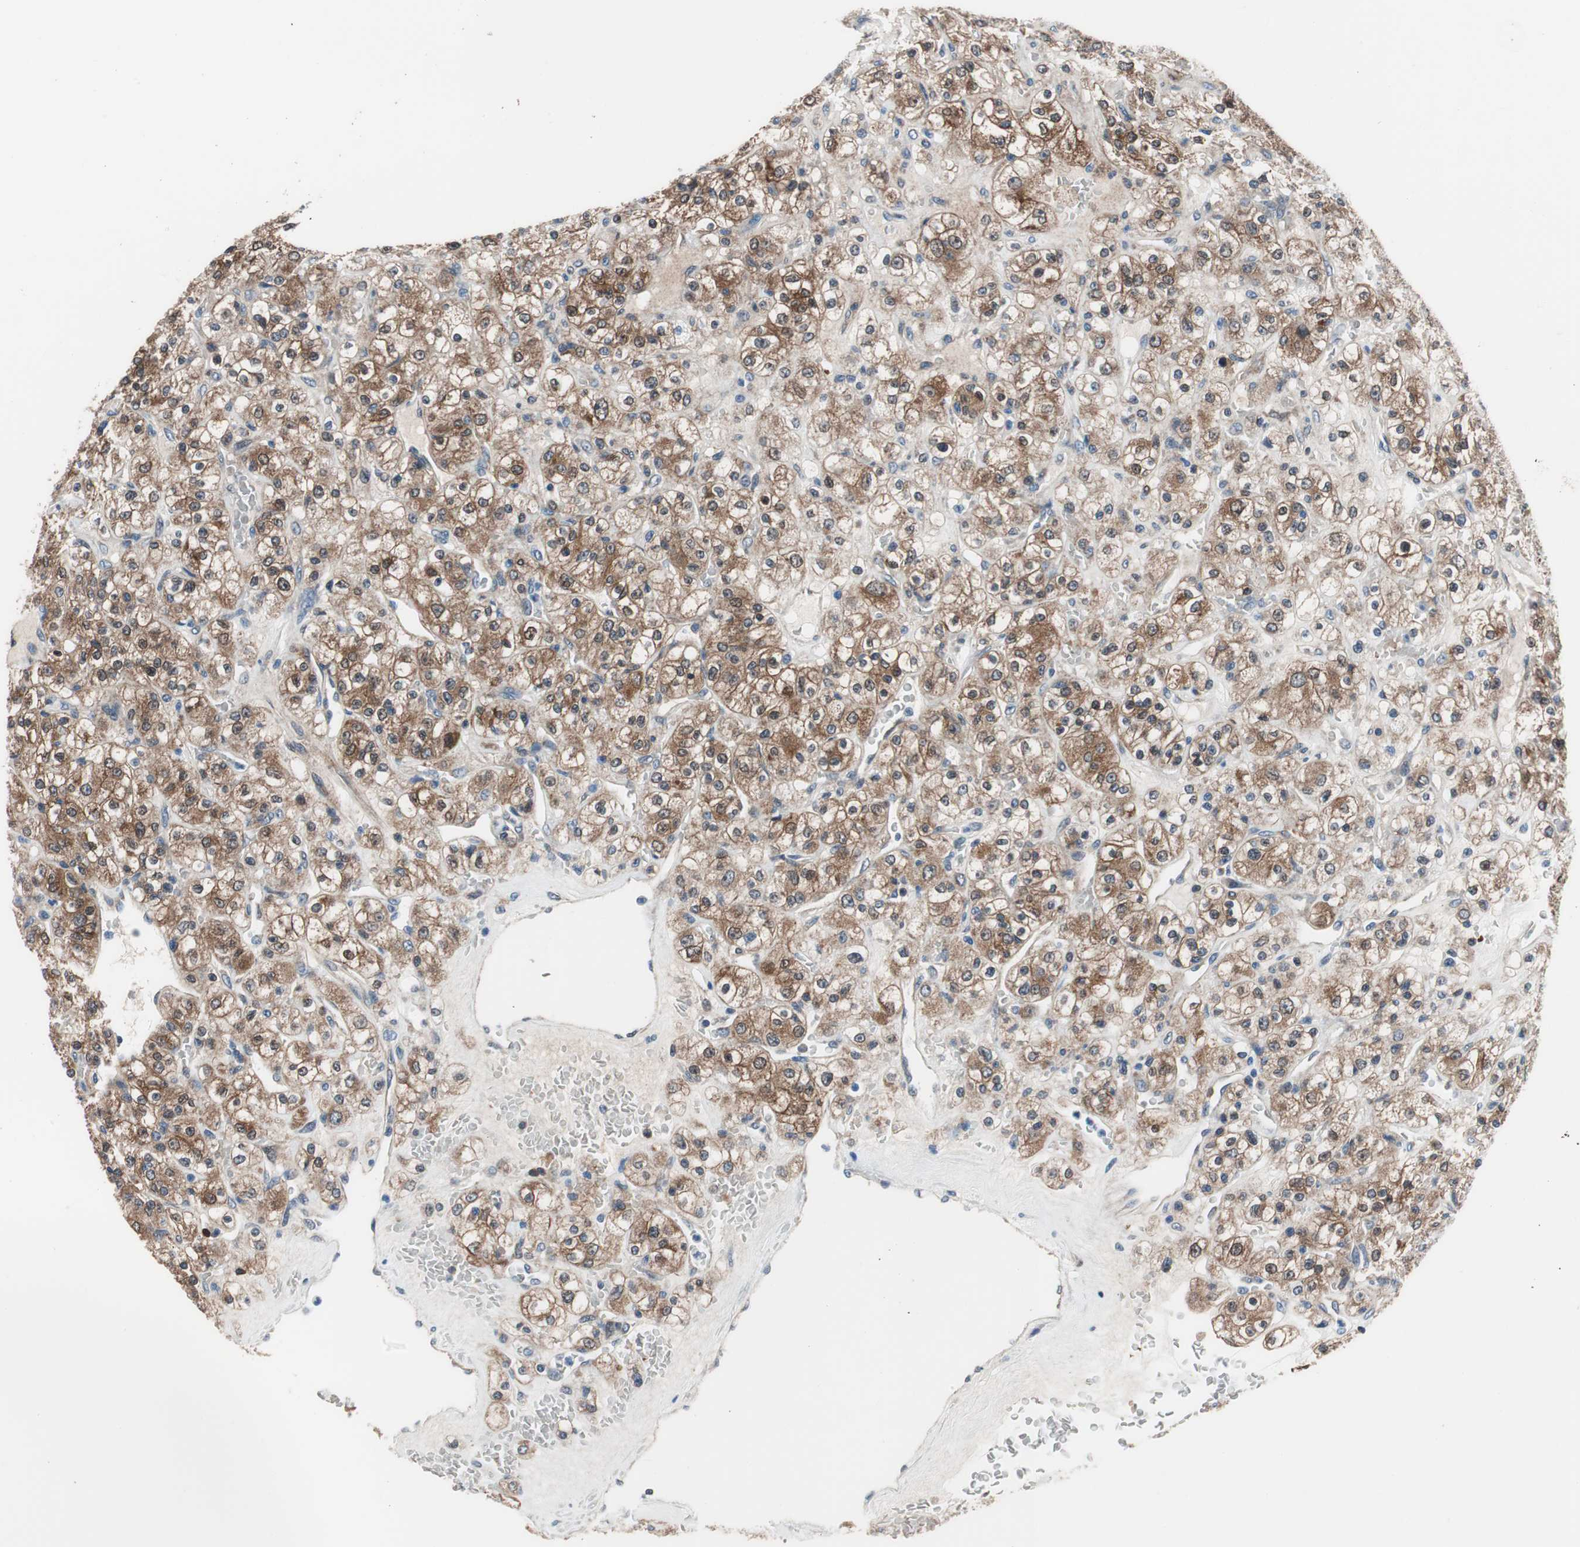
{"staining": {"intensity": "strong", "quantity": ">75%", "location": "cytoplasmic/membranous,nuclear"}, "tissue": "renal cancer", "cell_type": "Tumor cells", "image_type": "cancer", "snomed": [{"axis": "morphology", "description": "Normal tissue, NOS"}, {"axis": "morphology", "description": "Adenocarcinoma, NOS"}, {"axis": "topography", "description": "Kidney"}], "caption": "An image showing strong cytoplasmic/membranous and nuclear expression in about >75% of tumor cells in renal cancer (adenocarcinoma), as visualized by brown immunohistochemical staining.", "gene": "PRDX2", "patient": {"sex": "female", "age": 72}}